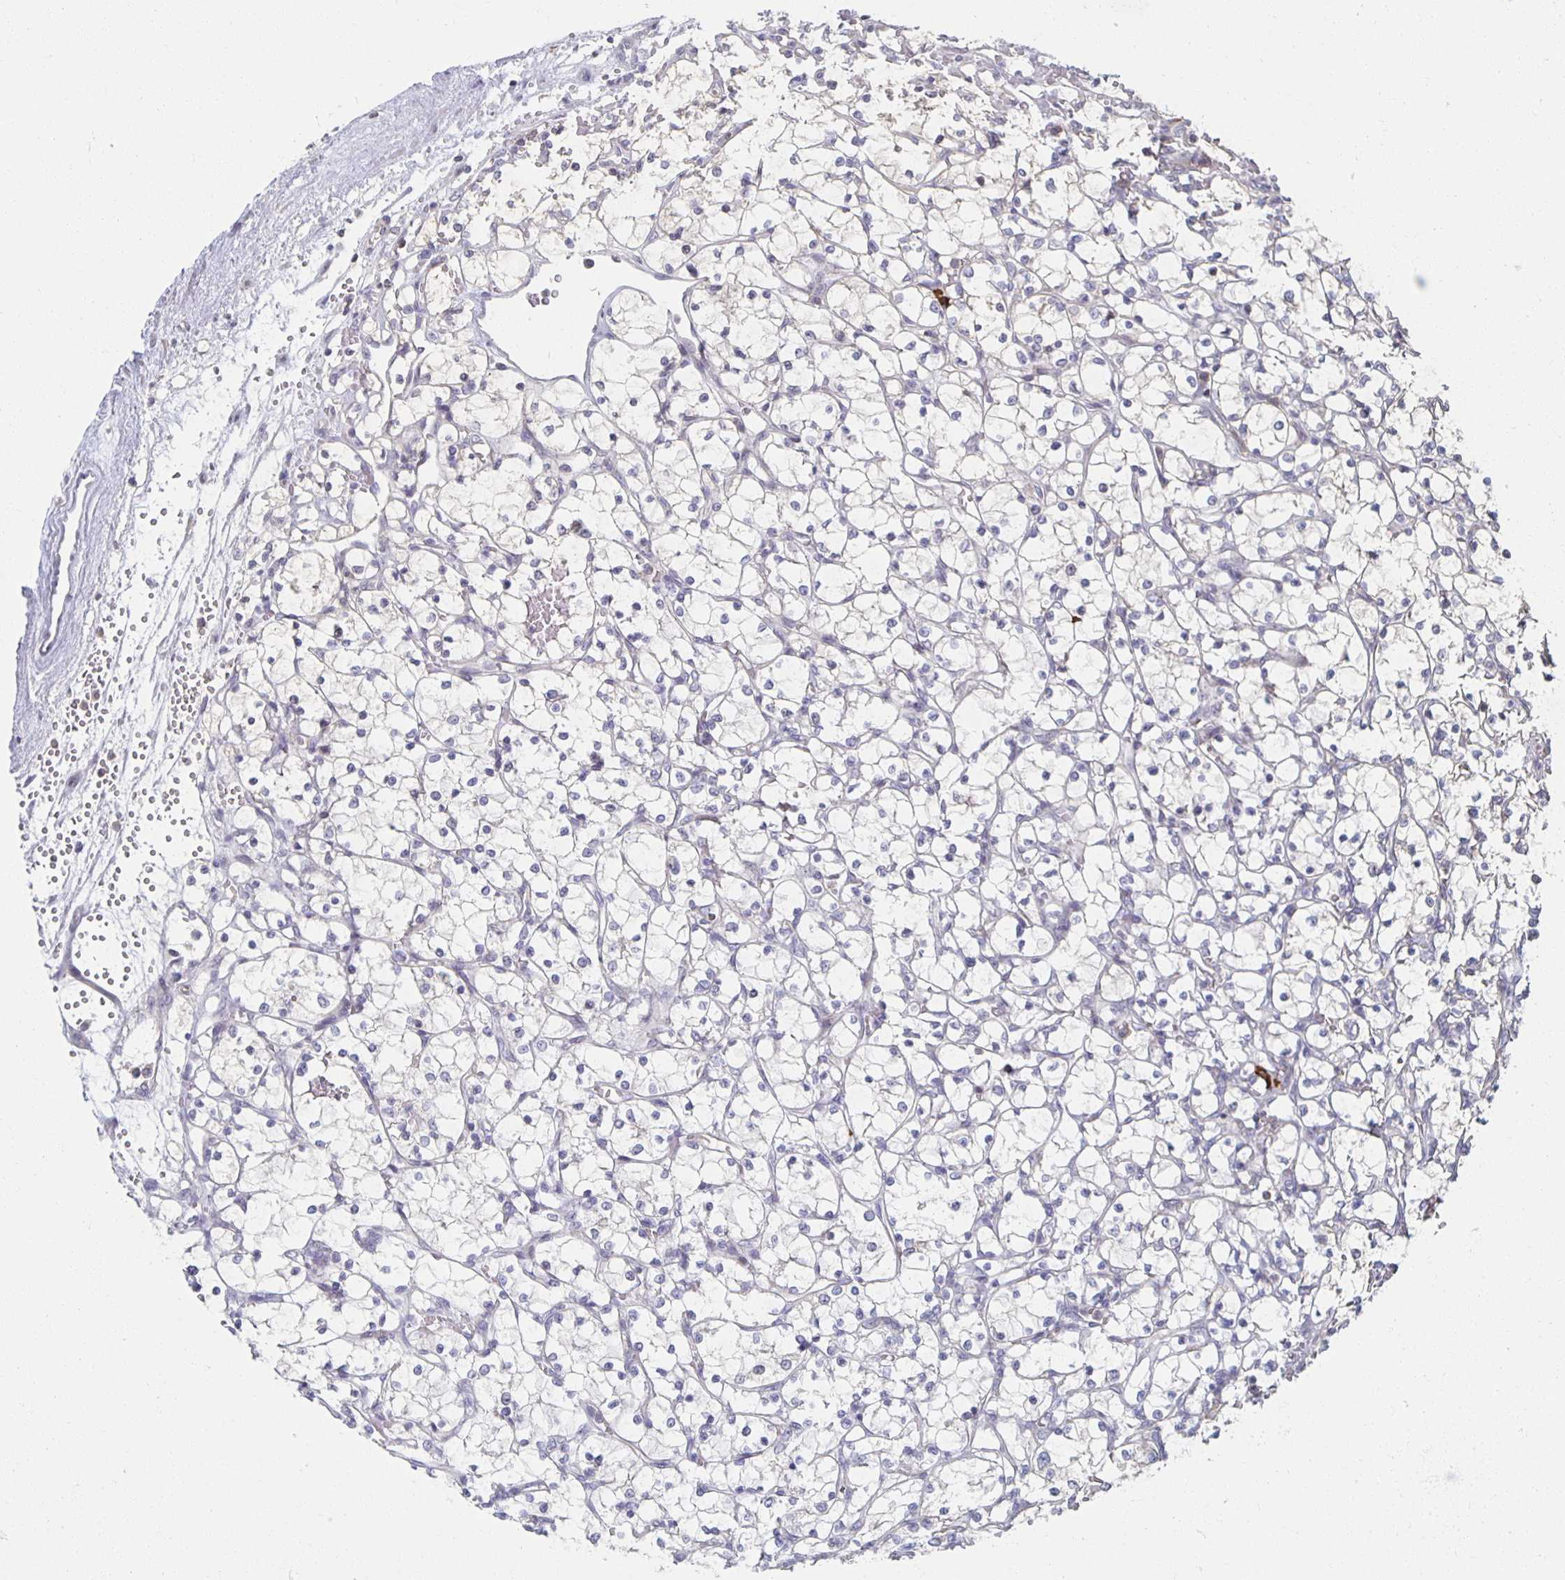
{"staining": {"intensity": "negative", "quantity": "none", "location": "none"}, "tissue": "renal cancer", "cell_type": "Tumor cells", "image_type": "cancer", "snomed": [{"axis": "morphology", "description": "Adenocarcinoma, NOS"}, {"axis": "topography", "description": "Kidney"}], "caption": "Renal adenocarcinoma stained for a protein using immunohistochemistry exhibits no staining tumor cells.", "gene": "ZNF692", "patient": {"sex": "female", "age": 69}}